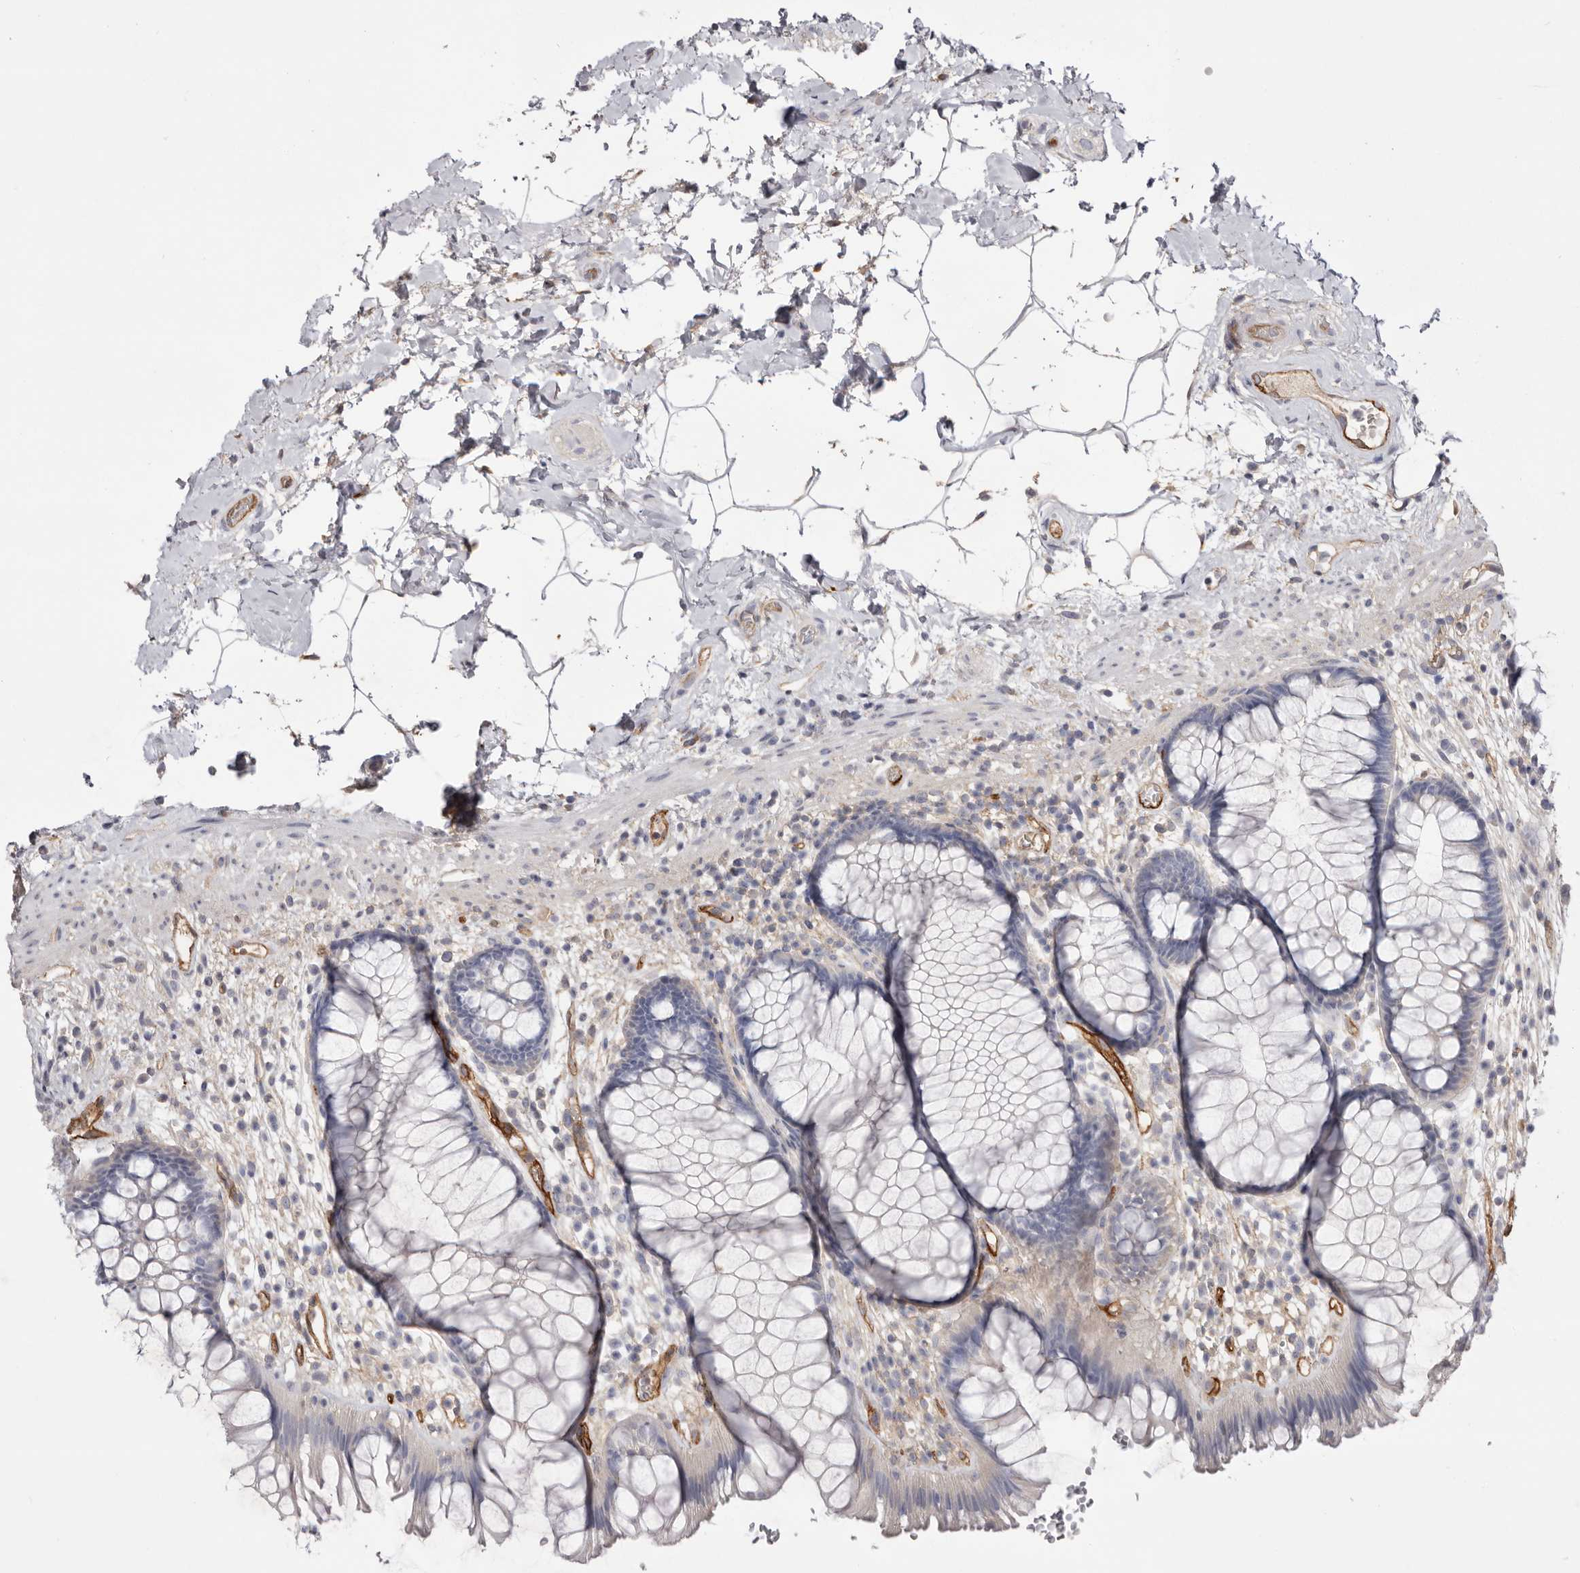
{"staining": {"intensity": "negative", "quantity": "none", "location": "none"}, "tissue": "rectum", "cell_type": "Glandular cells", "image_type": "normal", "snomed": [{"axis": "morphology", "description": "Normal tissue, NOS"}, {"axis": "topography", "description": "Rectum"}], "caption": "An immunohistochemistry micrograph of benign rectum is shown. There is no staining in glandular cells of rectum.", "gene": "LRRC66", "patient": {"sex": "male", "age": 51}}